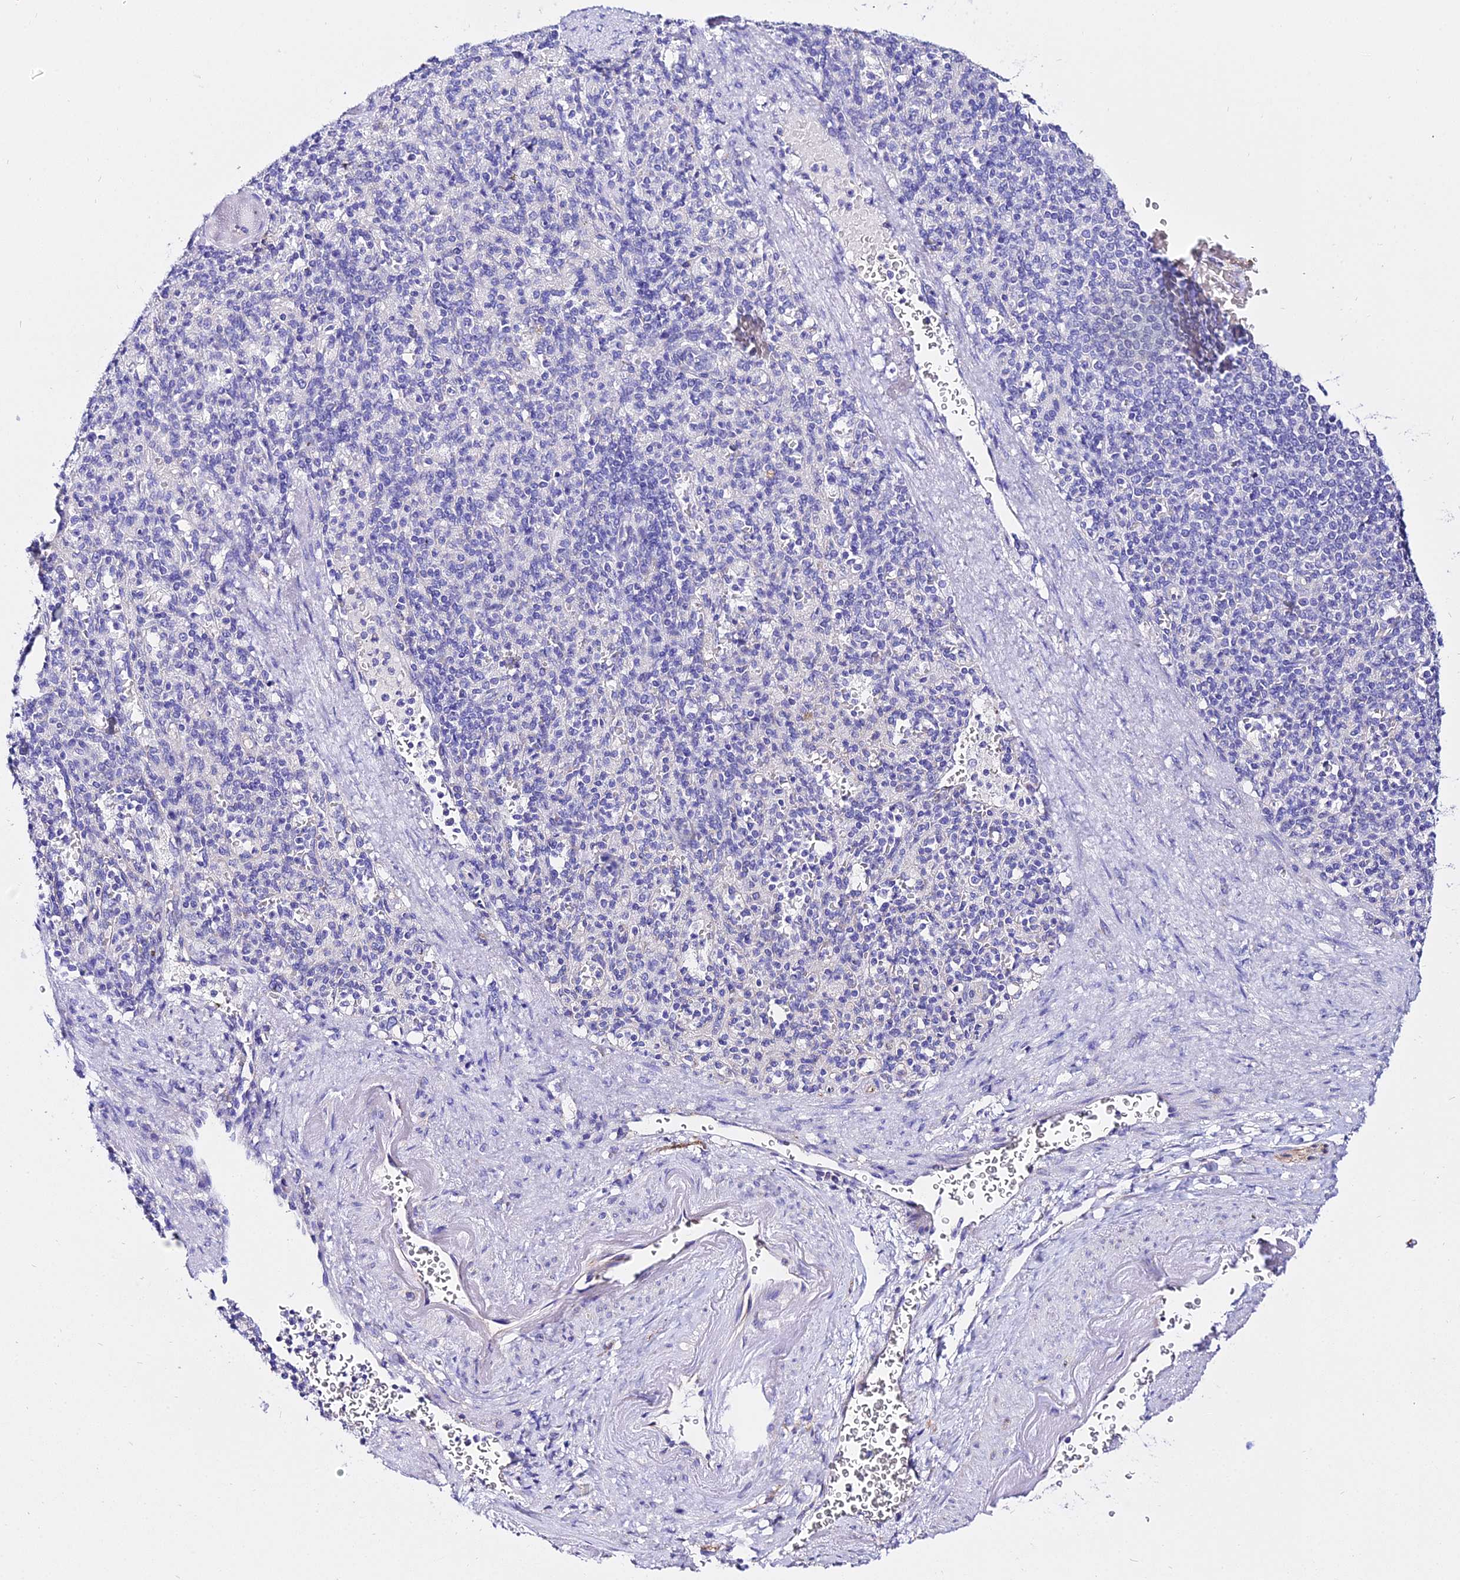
{"staining": {"intensity": "negative", "quantity": "none", "location": "none"}, "tissue": "spleen", "cell_type": "Cells in red pulp", "image_type": "normal", "snomed": [{"axis": "morphology", "description": "Normal tissue, NOS"}, {"axis": "topography", "description": "Spleen"}], "caption": "This is an IHC photomicrograph of benign human spleen. There is no expression in cells in red pulp.", "gene": "TUBA1A", "patient": {"sex": "female", "age": 74}}